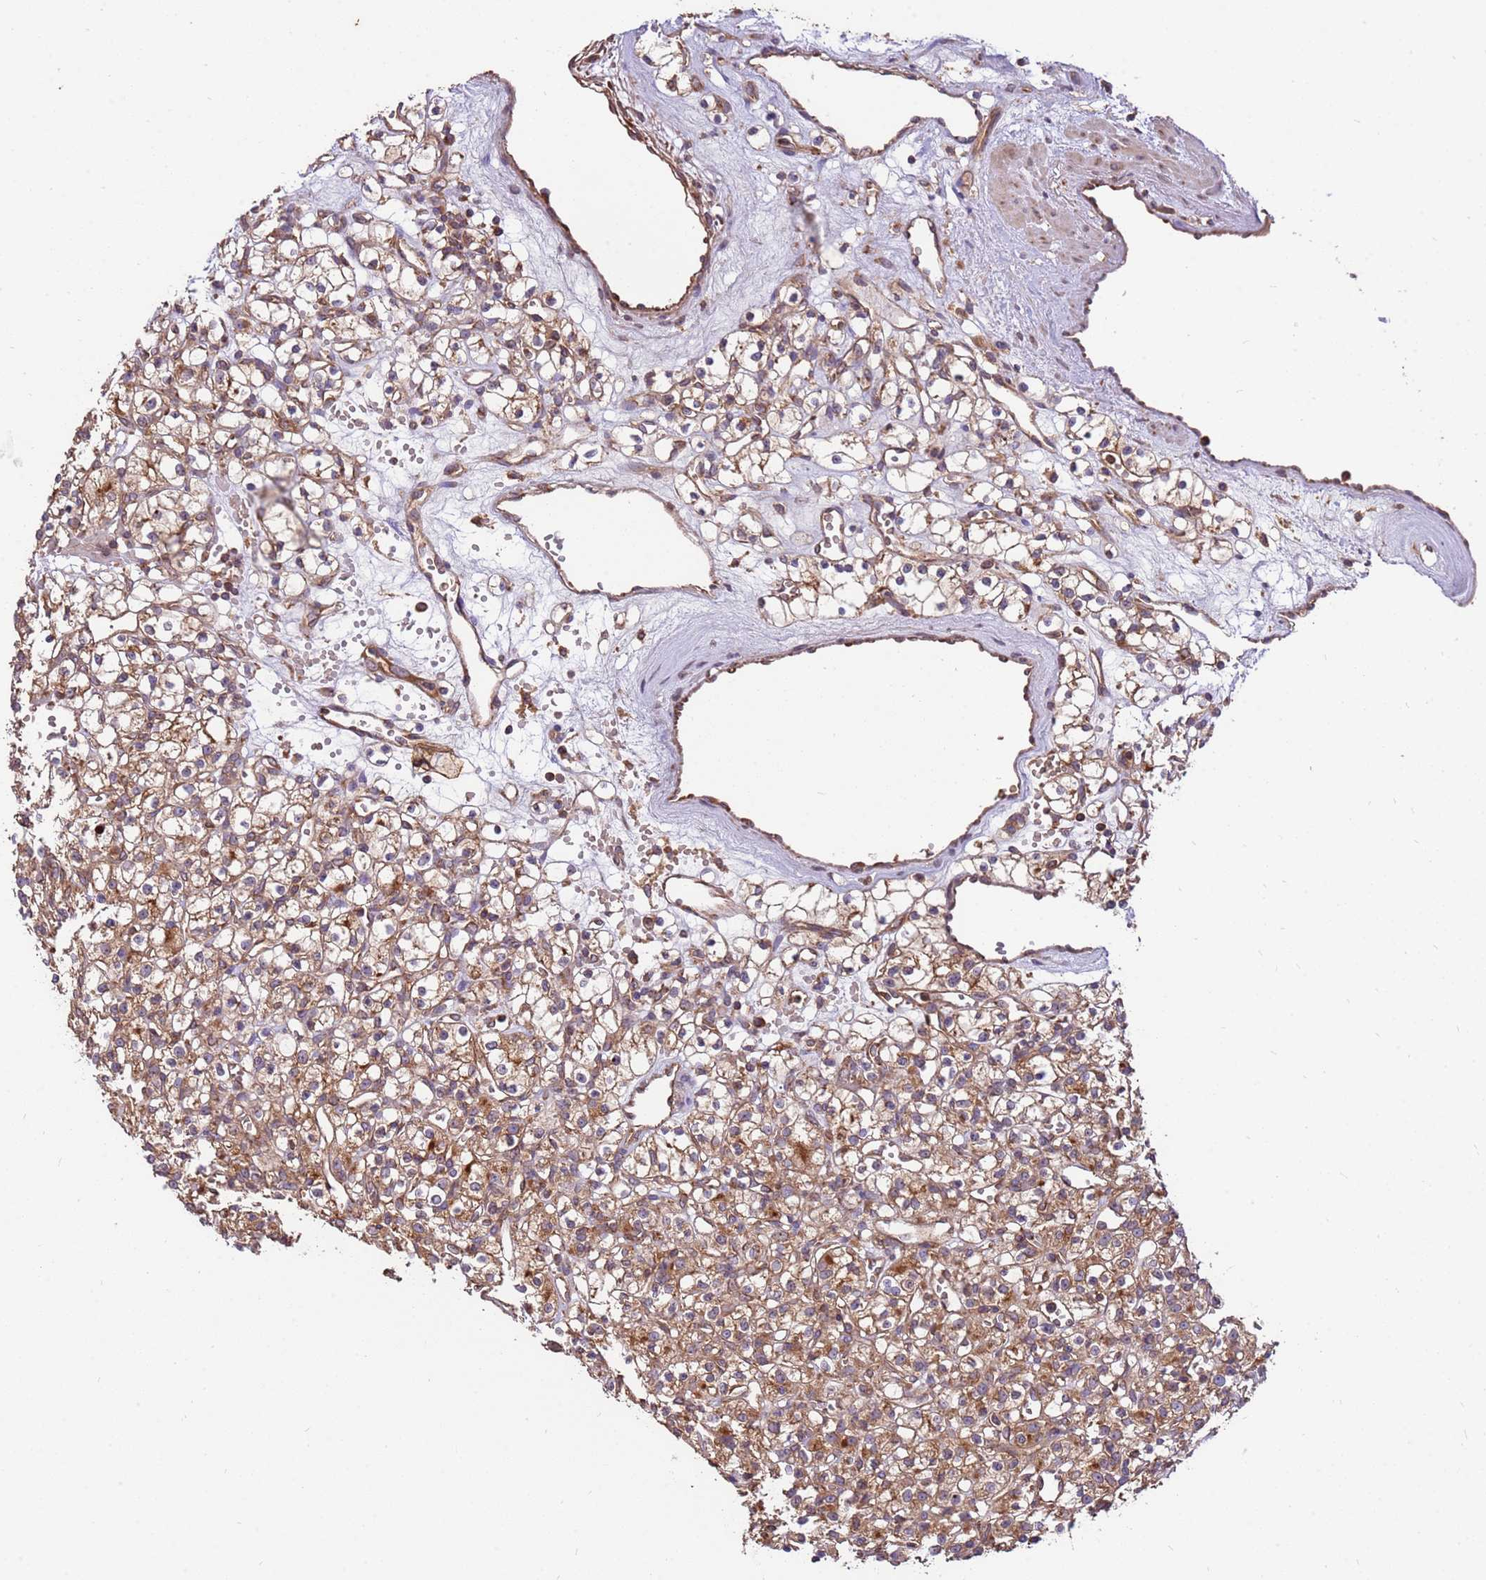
{"staining": {"intensity": "moderate", "quantity": ">75%", "location": "cytoplasmic/membranous"}, "tissue": "renal cancer", "cell_type": "Tumor cells", "image_type": "cancer", "snomed": [{"axis": "morphology", "description": "Adenocarcinoma, NOS"}, {"axis": "topography", "description": "Kidney"}], "caption": "Protein expression analysis of human renal cancer reveals moderate cytoplasmic/membranous positivity in about >75% of tumor cells.", "gene": "SLC44A5", "patient": {"sex": "female", "age": 59}}